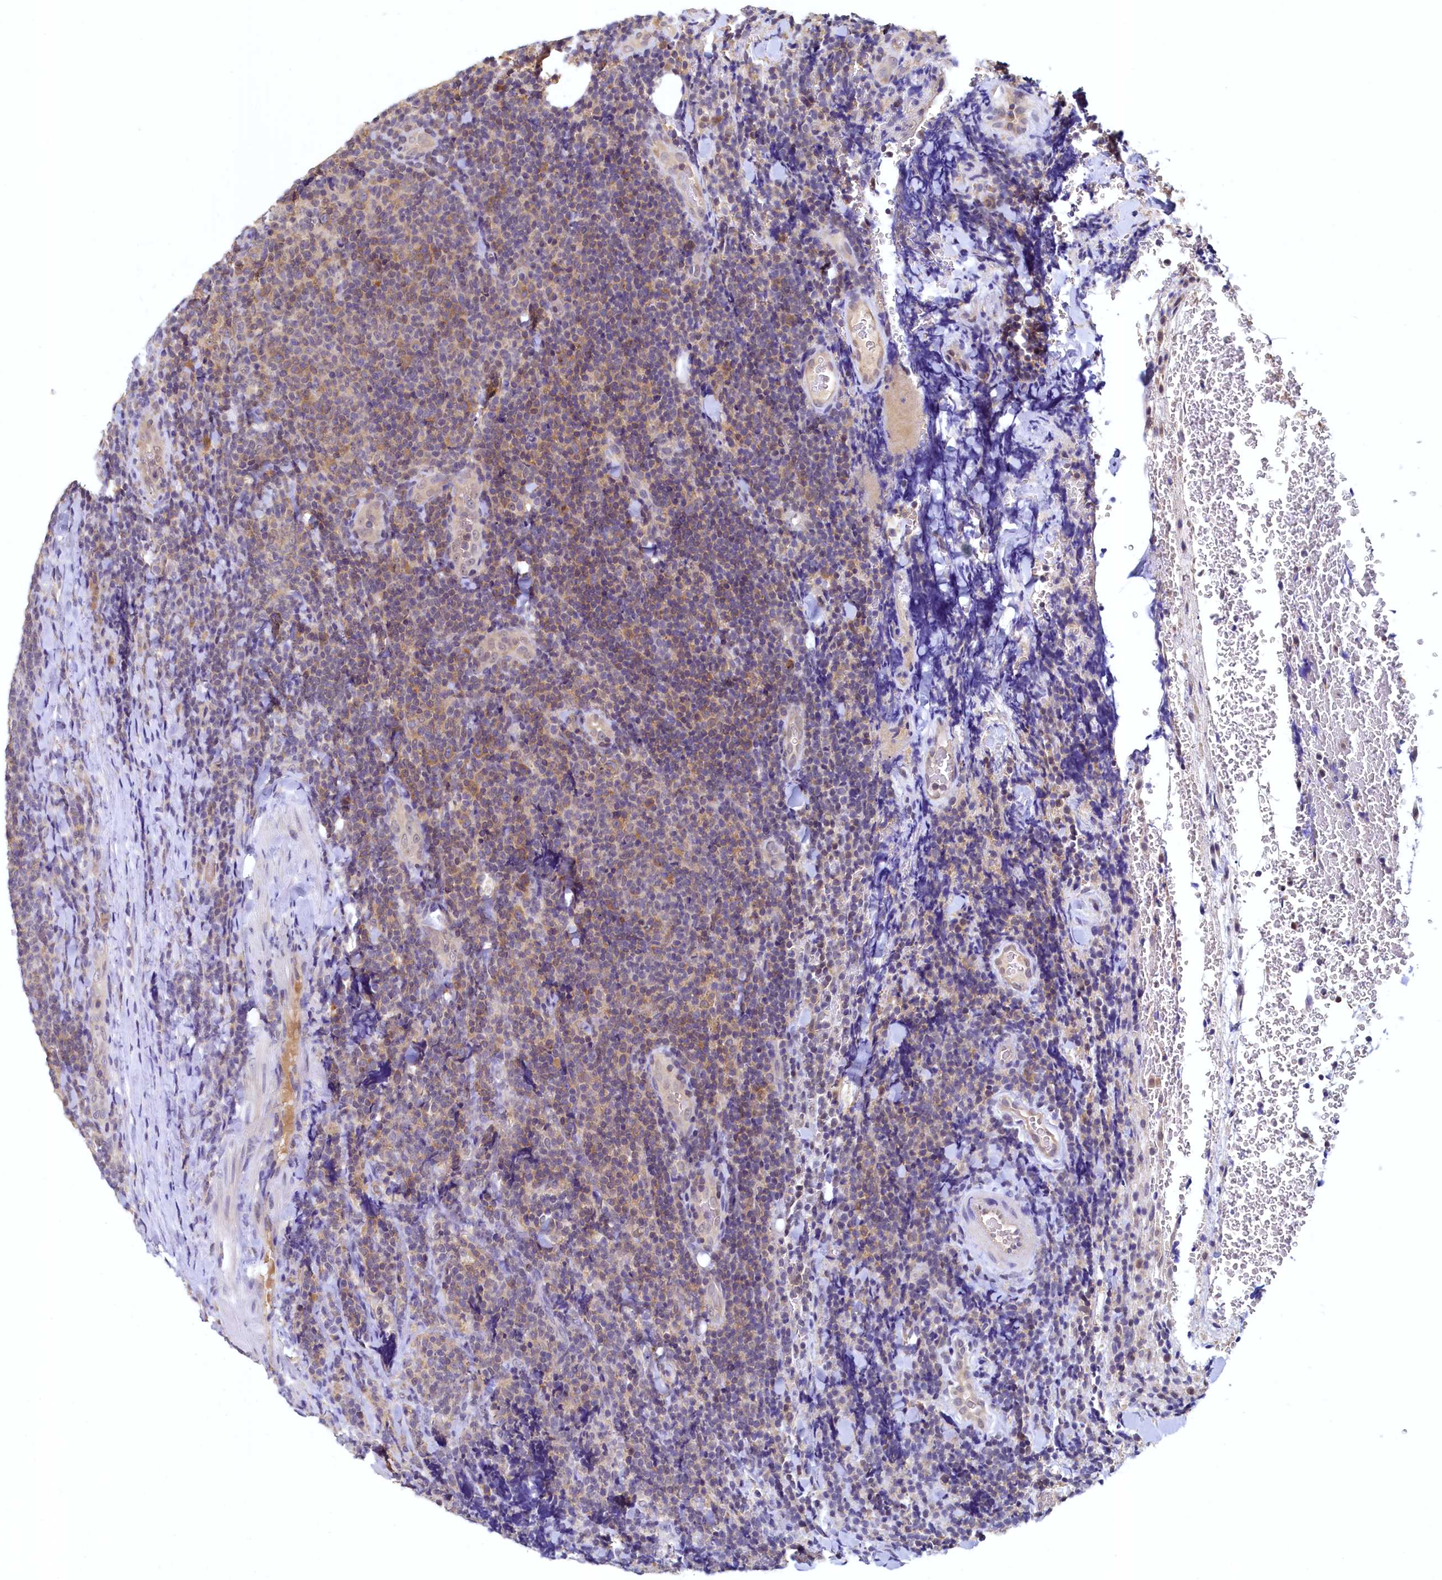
{"staining": {"intensity": "weak", "quantity": ">75%", "location": "cytoplasmic/membranous"}, "tissue": "lymphoma", "cell_type": "Tumor cells", "image_type": "cancer", "snomed": [{"axis": "morphology", "description": "Malignant lymphoma, non-Hodgkin's type, Low grade"}, {"axis": "topography", "description": "Lymph node"}], "caption": "Brown immunohistochemical staining in lymphoma displays weak cytoplasmic/membranous positivity in approximately >75% of tumor cells.", "gene": "PAAF1", "patient": {"sex": "male", "age": 66}}